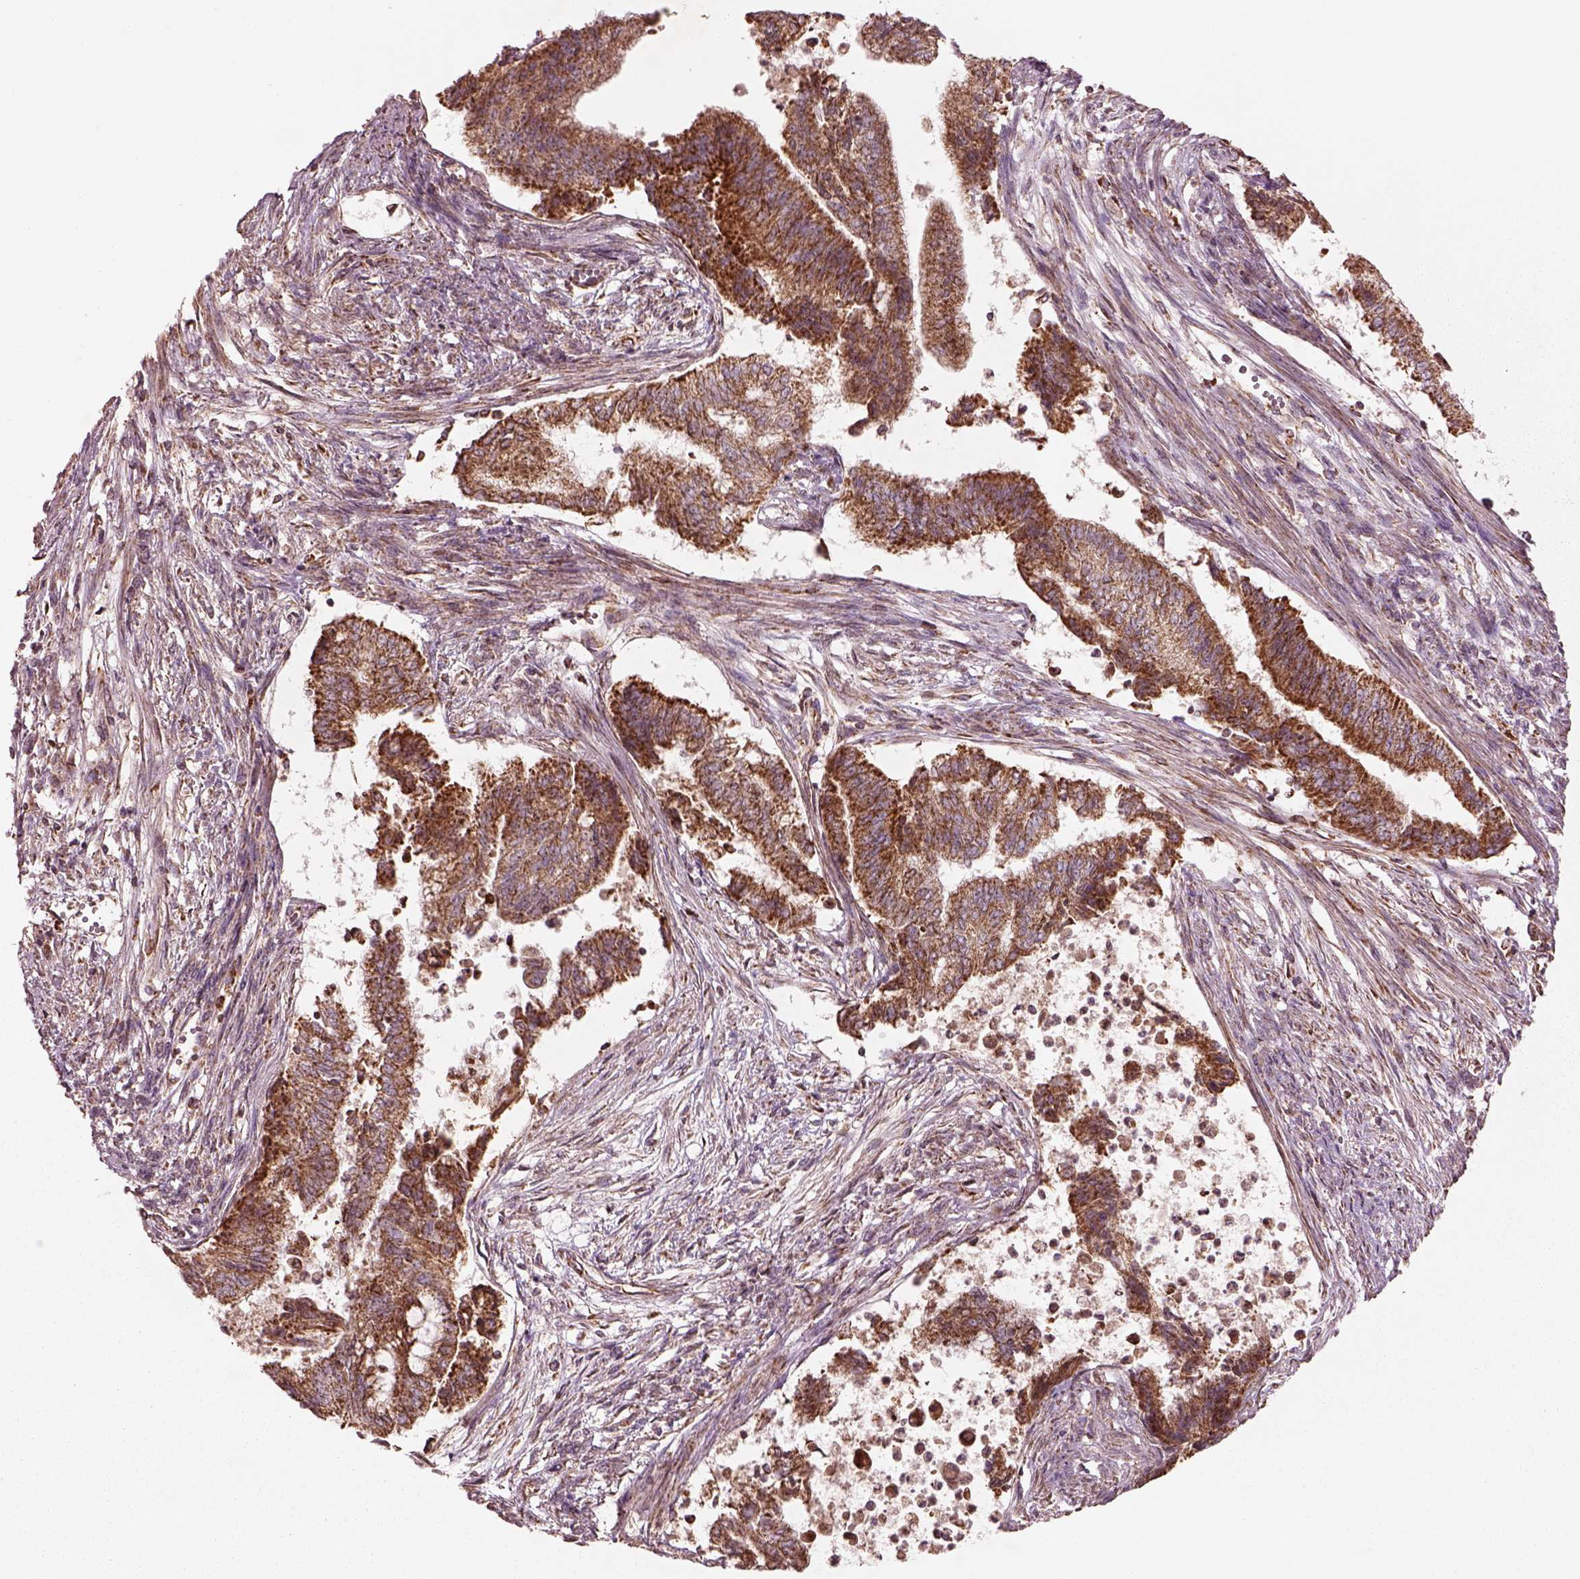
{"staining": {"intensity": "moderate", "quantity": ">75%", "location": "cytoplasmic/membranous"}, "tissue": "endometrial cancer", "cell_type": "Tumor cells", "image_type": "cancer", "snomed": [{"axis": "morphology", "description": "Adenocarcinoma, NOS"}, {"axis": "topography", "description": "Endometrium"}], "caption": "Adenocarcinoma (endometrial) stained with IHC reveals moderate cytoplasmic/membranous positivity in approximately >75% of tumor cells.", "gene": "SLC25A5", "patient": {"sex": "female", "age": 65}}